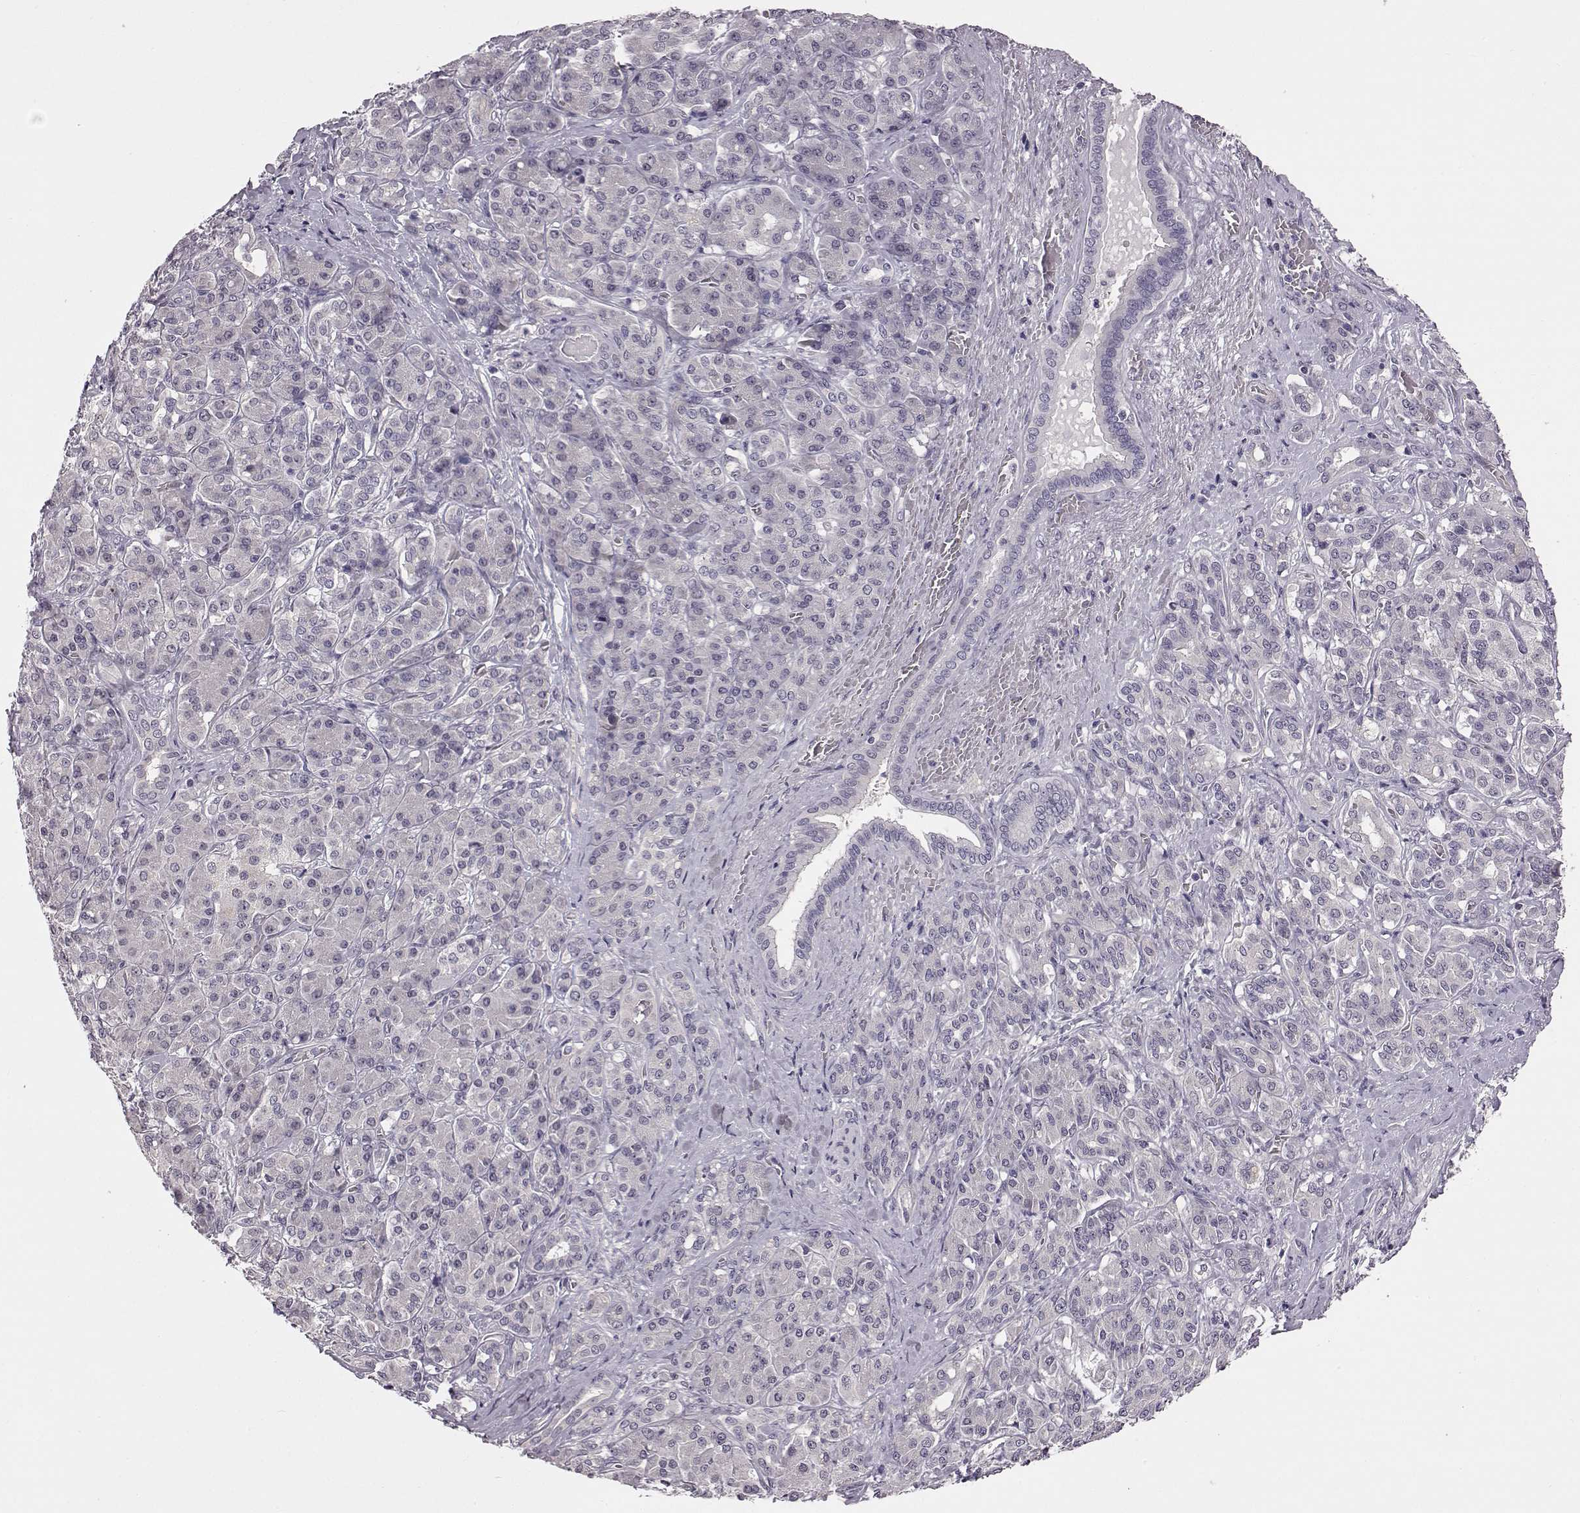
{"staining": {"intensity": "negative", "quantity": "none", "location": "none"}, "tissue": "pancreatic cancer", "cell_type": "Tumor cells", "image_type": "cancer", "snomed": [{"axis": "morphology", "description": "Normal tissue, NOS"}, {"axis": "morphology", "description": "Inflammation, NOS"}, {"axis": "morphology", "description": "Adenocarcinoma, NOS"}, {"axis": "topography", "description": "Pancreas"}], "caption": "A high-resolution photomicrograph shows IHC staining of adenocarcinoma (pancreatic), which shows no significant staining in tumor cells.", "gene": "C10orf62", "patient": {"sex": "male", "age": 57}}